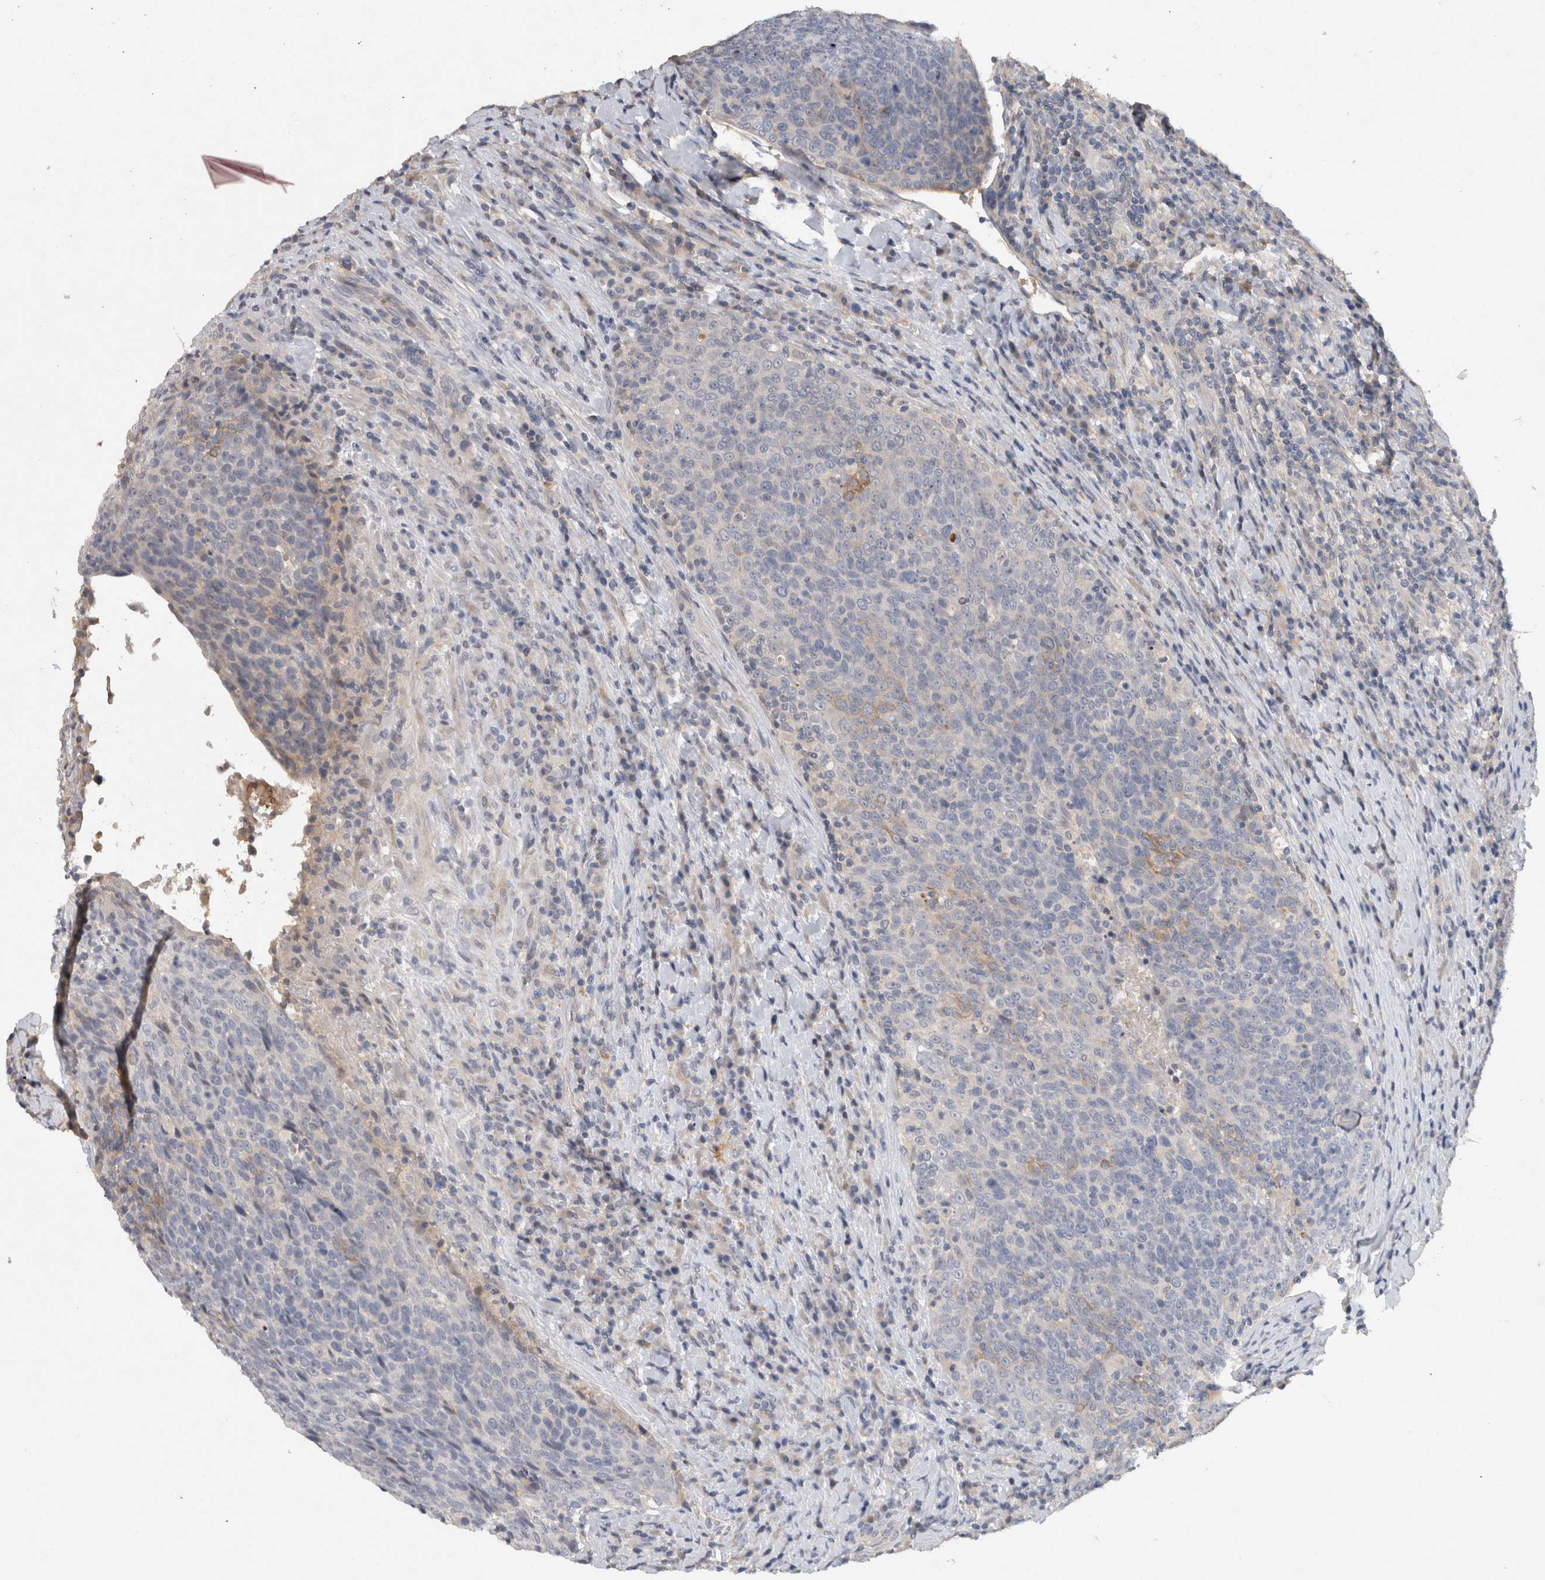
{"staining": {"intensity": "weak", "quantity": "<25%", "location": "cytoplasmic/membranous"}, "tissue": "head and neck cancer", "cell_type": "Tumor cells", "image_type": "cancer", "snomed": [{"axis": "morphology", "description": "Squamous cell carcinoma, NOS"}, {"axis": "morphology", "description": "Squamous cell carcinoma, metastatic, NOS"}, {"axis": "topography", "description": "Lymph node"}, {"axis": "topography", "description": "Head-Neck"}], "caption": "DAB (3,3'-diaminobenzidine) immunohistochemical staining of squamous cell carcinoma (head and neck) exhibits no significant positivity in tumor cells.", "gene": "HEXD", "patient": {"sex": "male", "age": 62}}